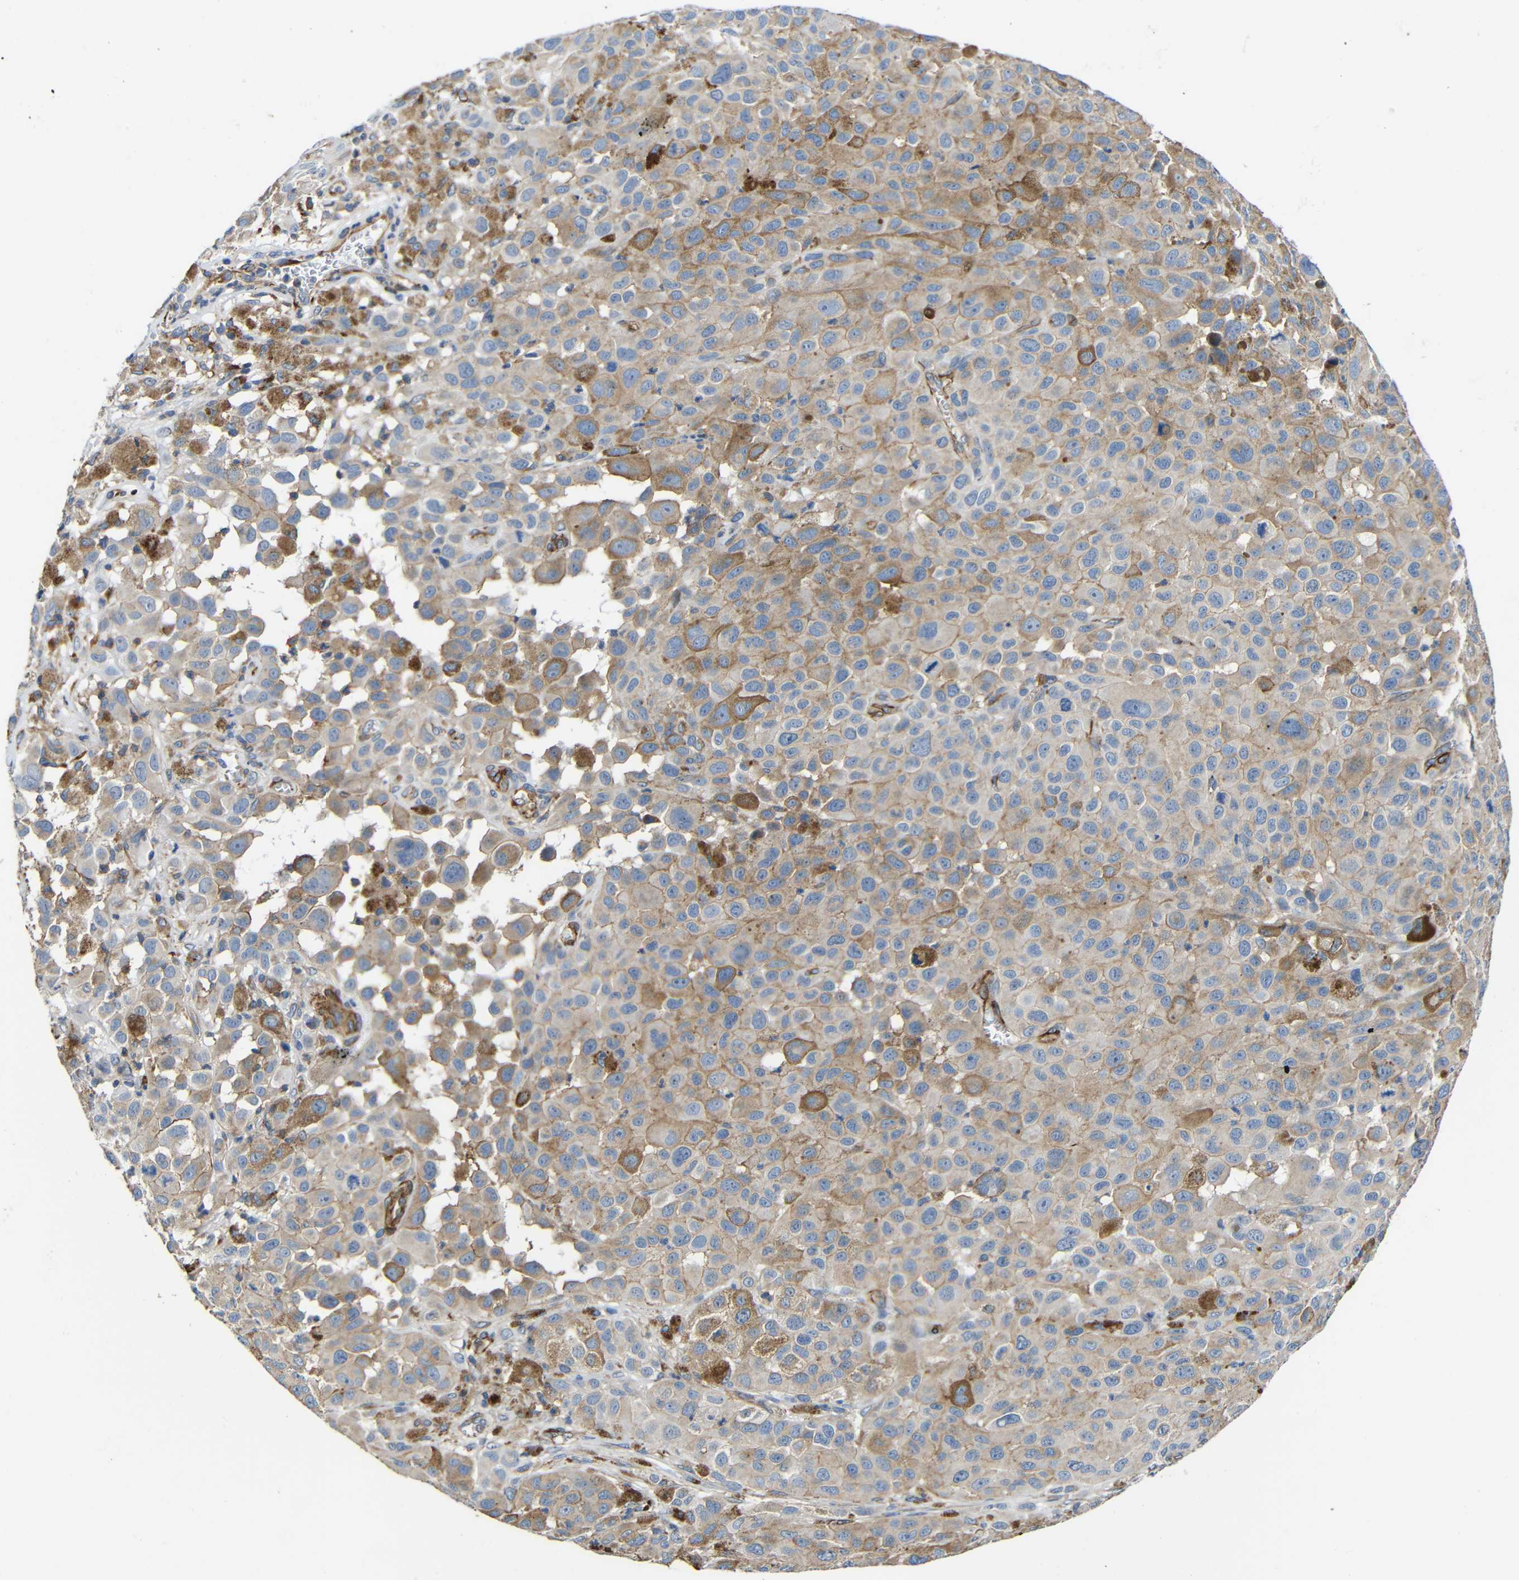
{"staining": {"intensity": "moderate", "quantity": "25%-75%", "location": "cytoplasmic/membranous"}, "tissue": "melanoma", "cell_type": "Tumor cells", "image_type": "cancer", "snomed": [{"axis": "morphology", "description": "Malignant melanoma, NOS"}, {"axis": "topography", "description": "Skin"}], "caption": "Immunohistochemical staining of human malignant melanoma shows medium levels of moderate cytoplasmic/membranous protein staining in about 25%-75% of tumor cells.", "gene": "IGSF10", "patient": {"sex": "male", "age": 96}}